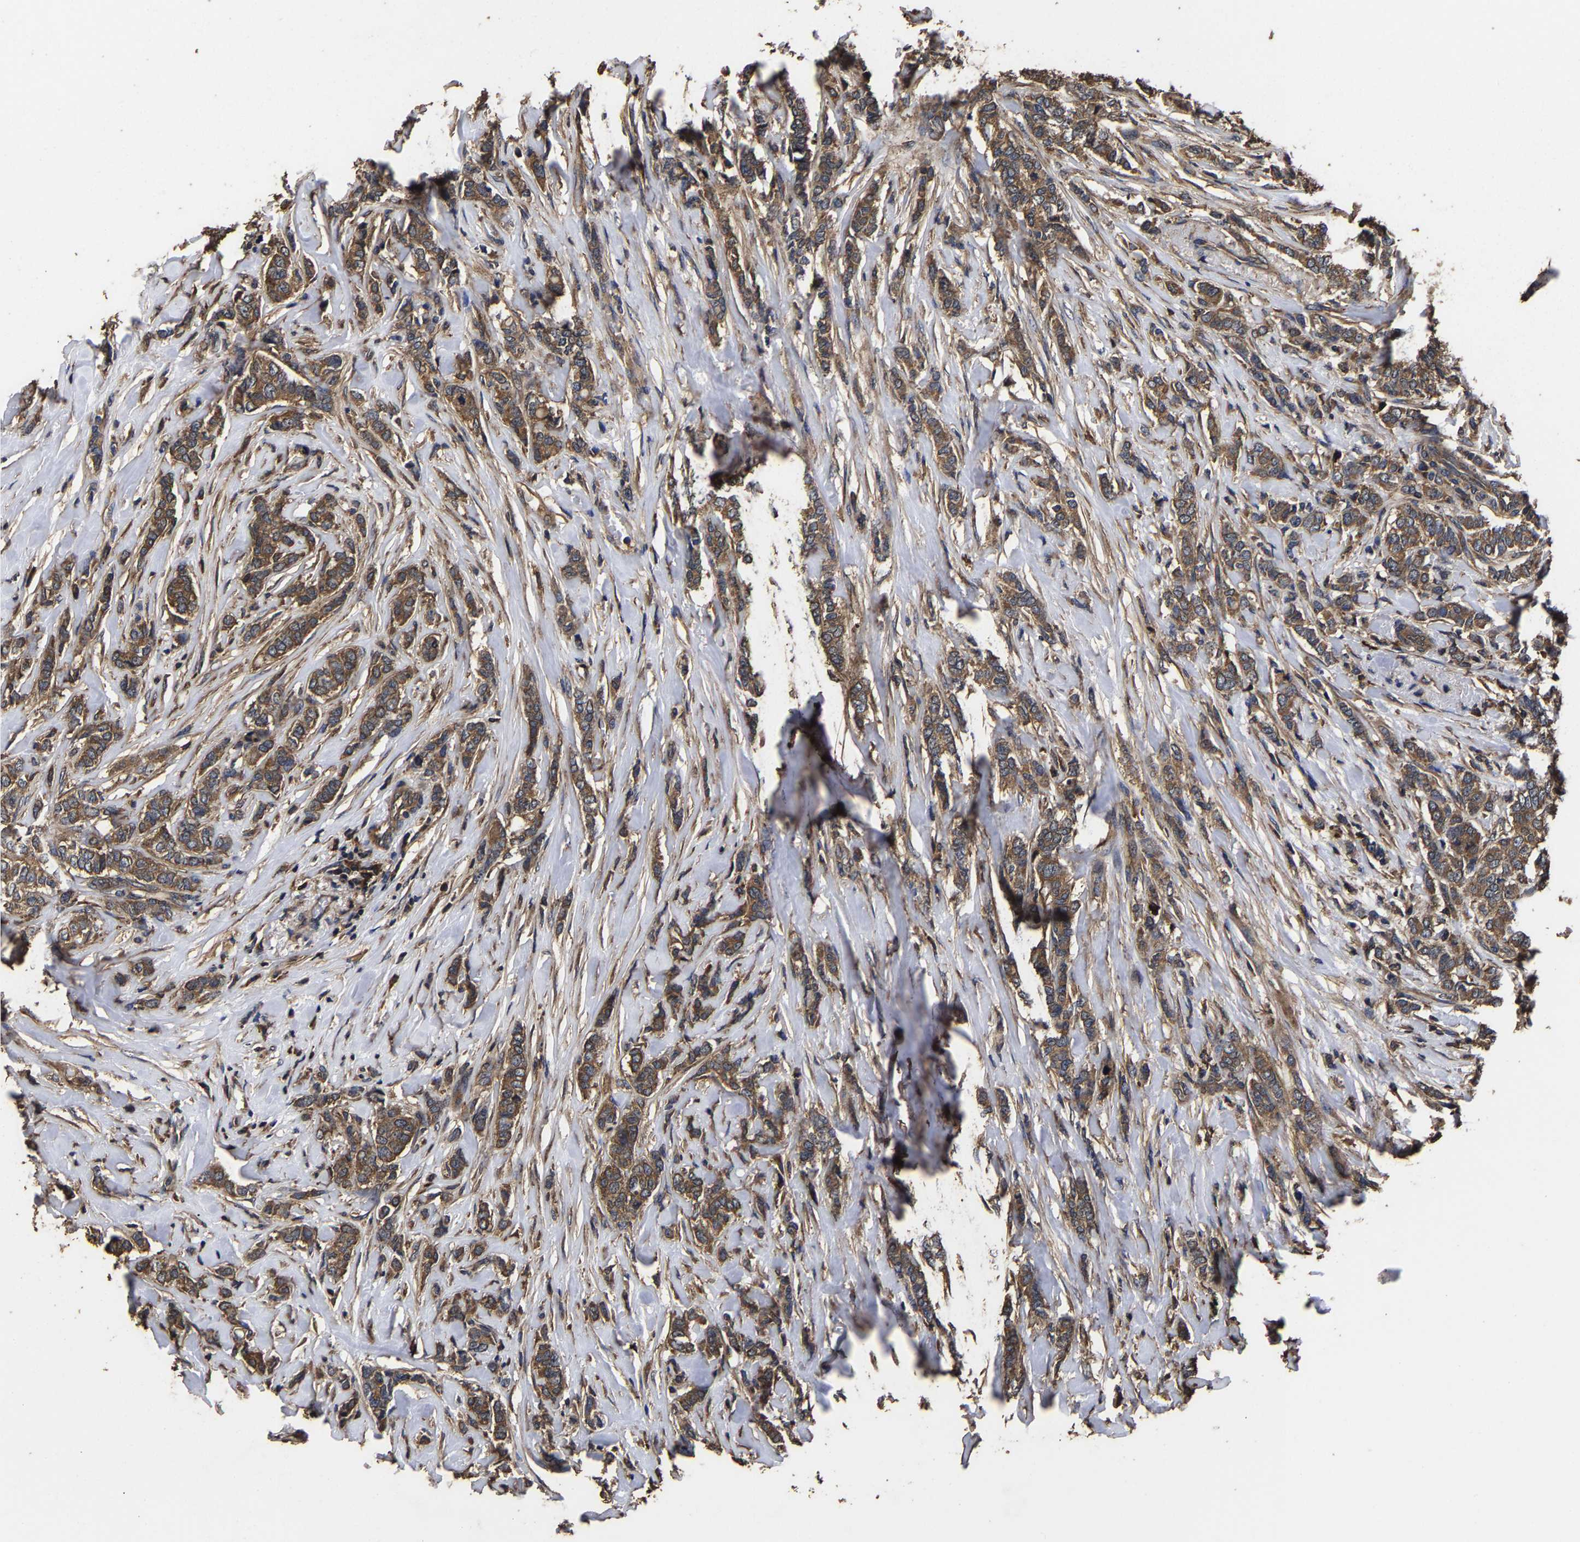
{"staining": {"intensity": "moderate", "quantity": ">75%", "location": "cytoplasmic/membranous"}, "tissue": "breast cancer", "cell_type": "Tumor cells", "image_type": "cancer", "snomed": [{"axis": "morphology", "description": "Lobular carcinoma"}, {"axis": "topography", "description": "Skin"}, {"axis": "topography", "description": "Breast"}], "caption": "This is an image of IHC staining of breast lobular carcinoma, which shows moderate positivity in the cytoplasmic/membranous of tumor cells.", "gene": "ITCH", "patient": {"sex": "female", "age": 46}}